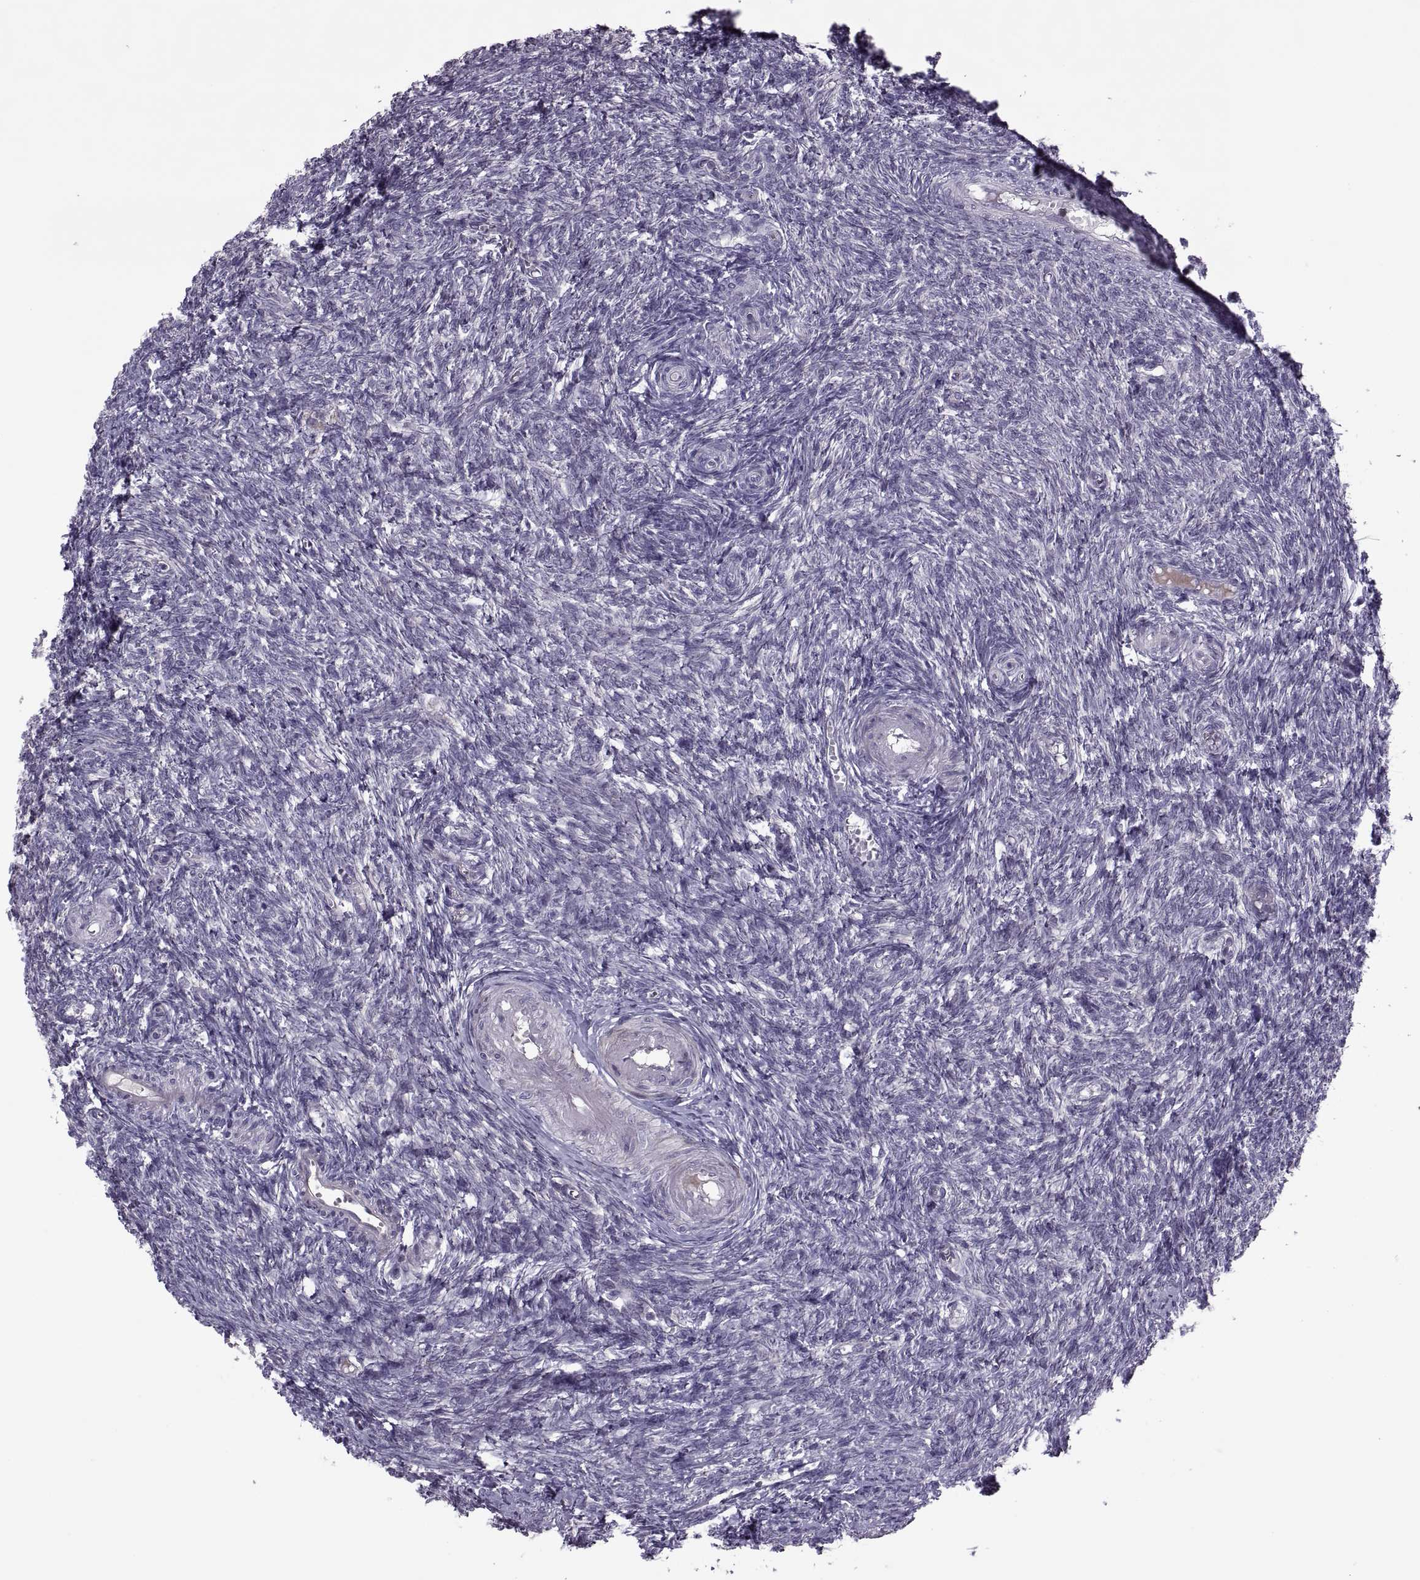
{"staining": {"intensity": "negative", "quantity": "none", "location": "none"}, "tissue": "ovary", "cell_type": "Follicle cells", "image_type": "normal", "snomed": [{"axis": "morphology", "description": "Normal tissue, NOS"}, {"axis": "topography", "description": "Ovary"}], "caption": "A high-resolution micrograph shows immunohistochemistry staining of benign ovary, which displays no significant expression in follicle cells.", "gene": "ODF3", "patient": {"sex": "female", "age": 43}}